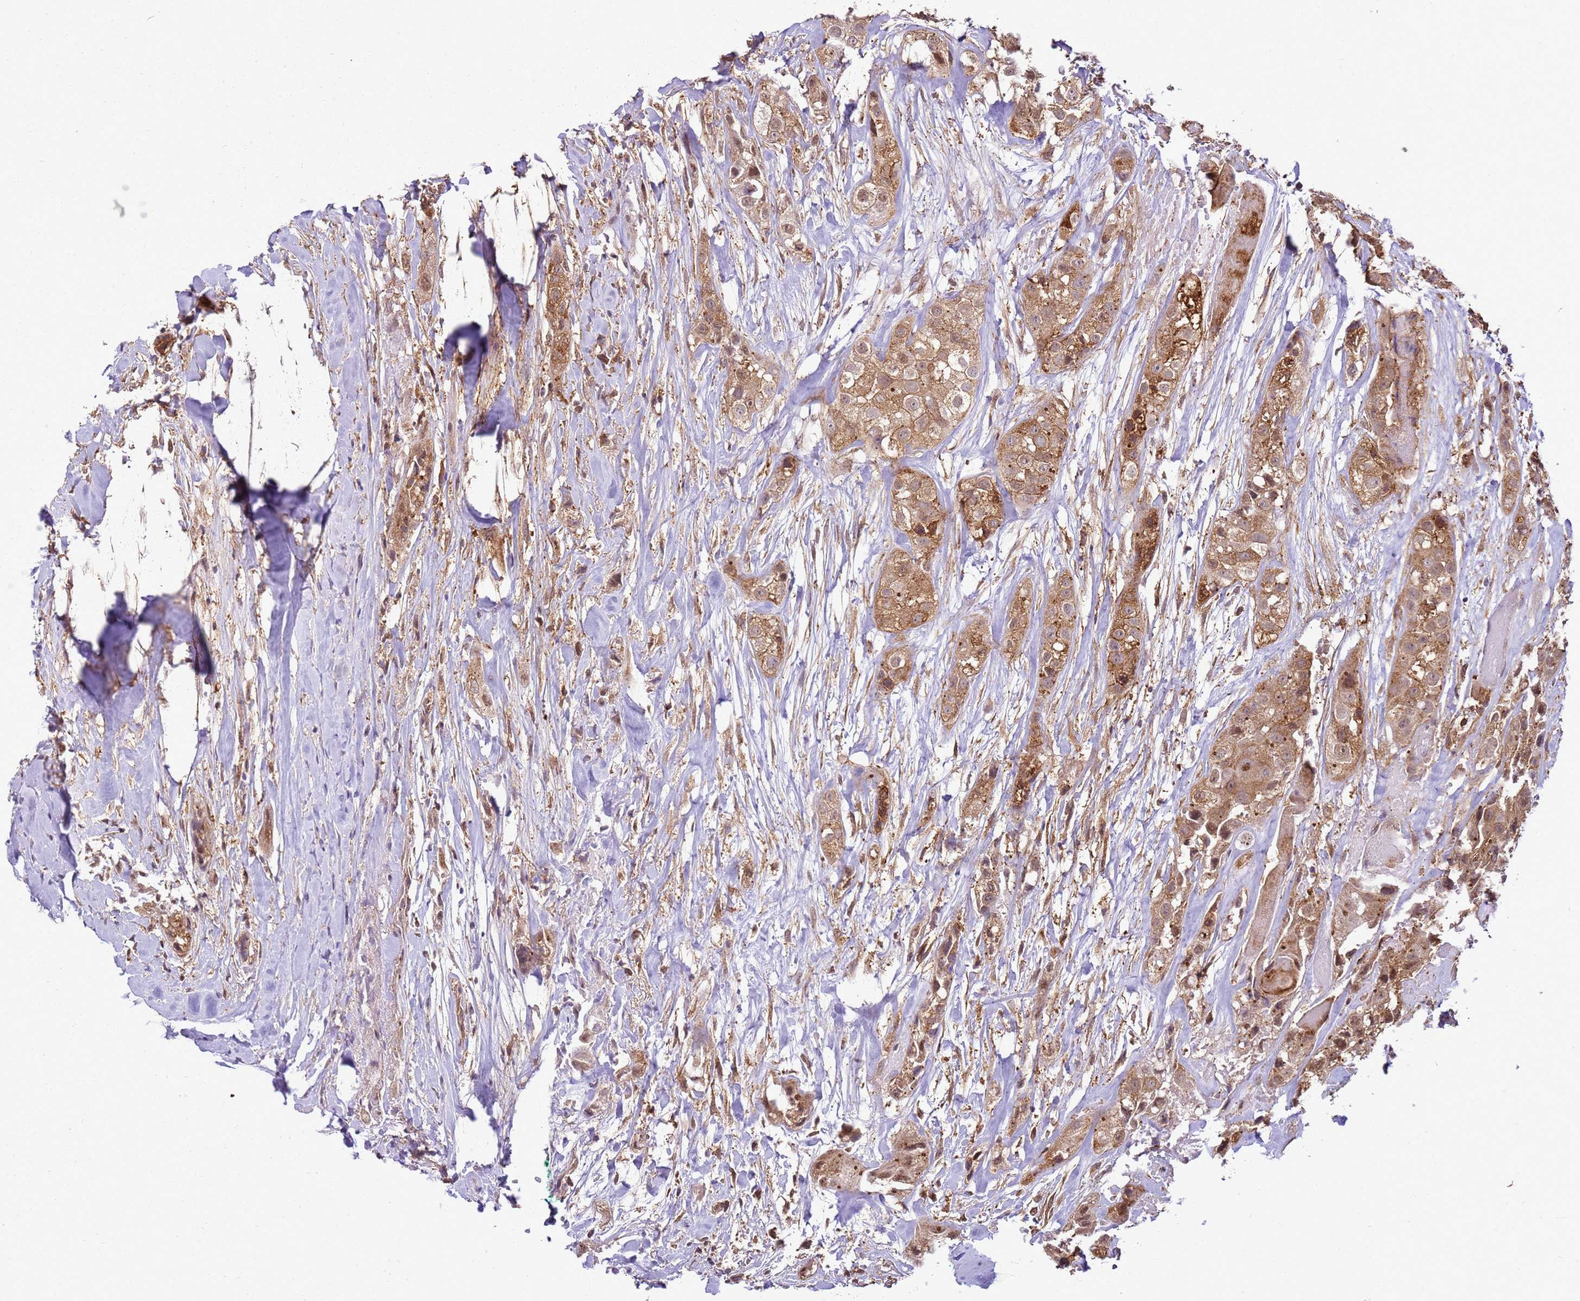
{"staining": {"intensity": "moderate", "quantity": ">75%", "location": "cytoplasmic/membranous,nuclear"}, "tissue": "head and neck cancer", "cell_type": "Tumor cells", "image_type": "cancer", "snomed": [{"axis": "morphology", "description": "Normal tissue, NOS"}, {"axis": "morphology", "description": "Squamous cell carcinoma, NOS"}, {"axis": "topography", "description": "Skeletal muscle"}, {"axis": "topography", "description": "Head-Neck"}], "caption": "Squamous cell carcinoma (head and neck) stained with a protein marker demonstrates moderate staining in tumor cells.", "gene": "GABRE", "patient": {"sex": "male", "age": 51}}